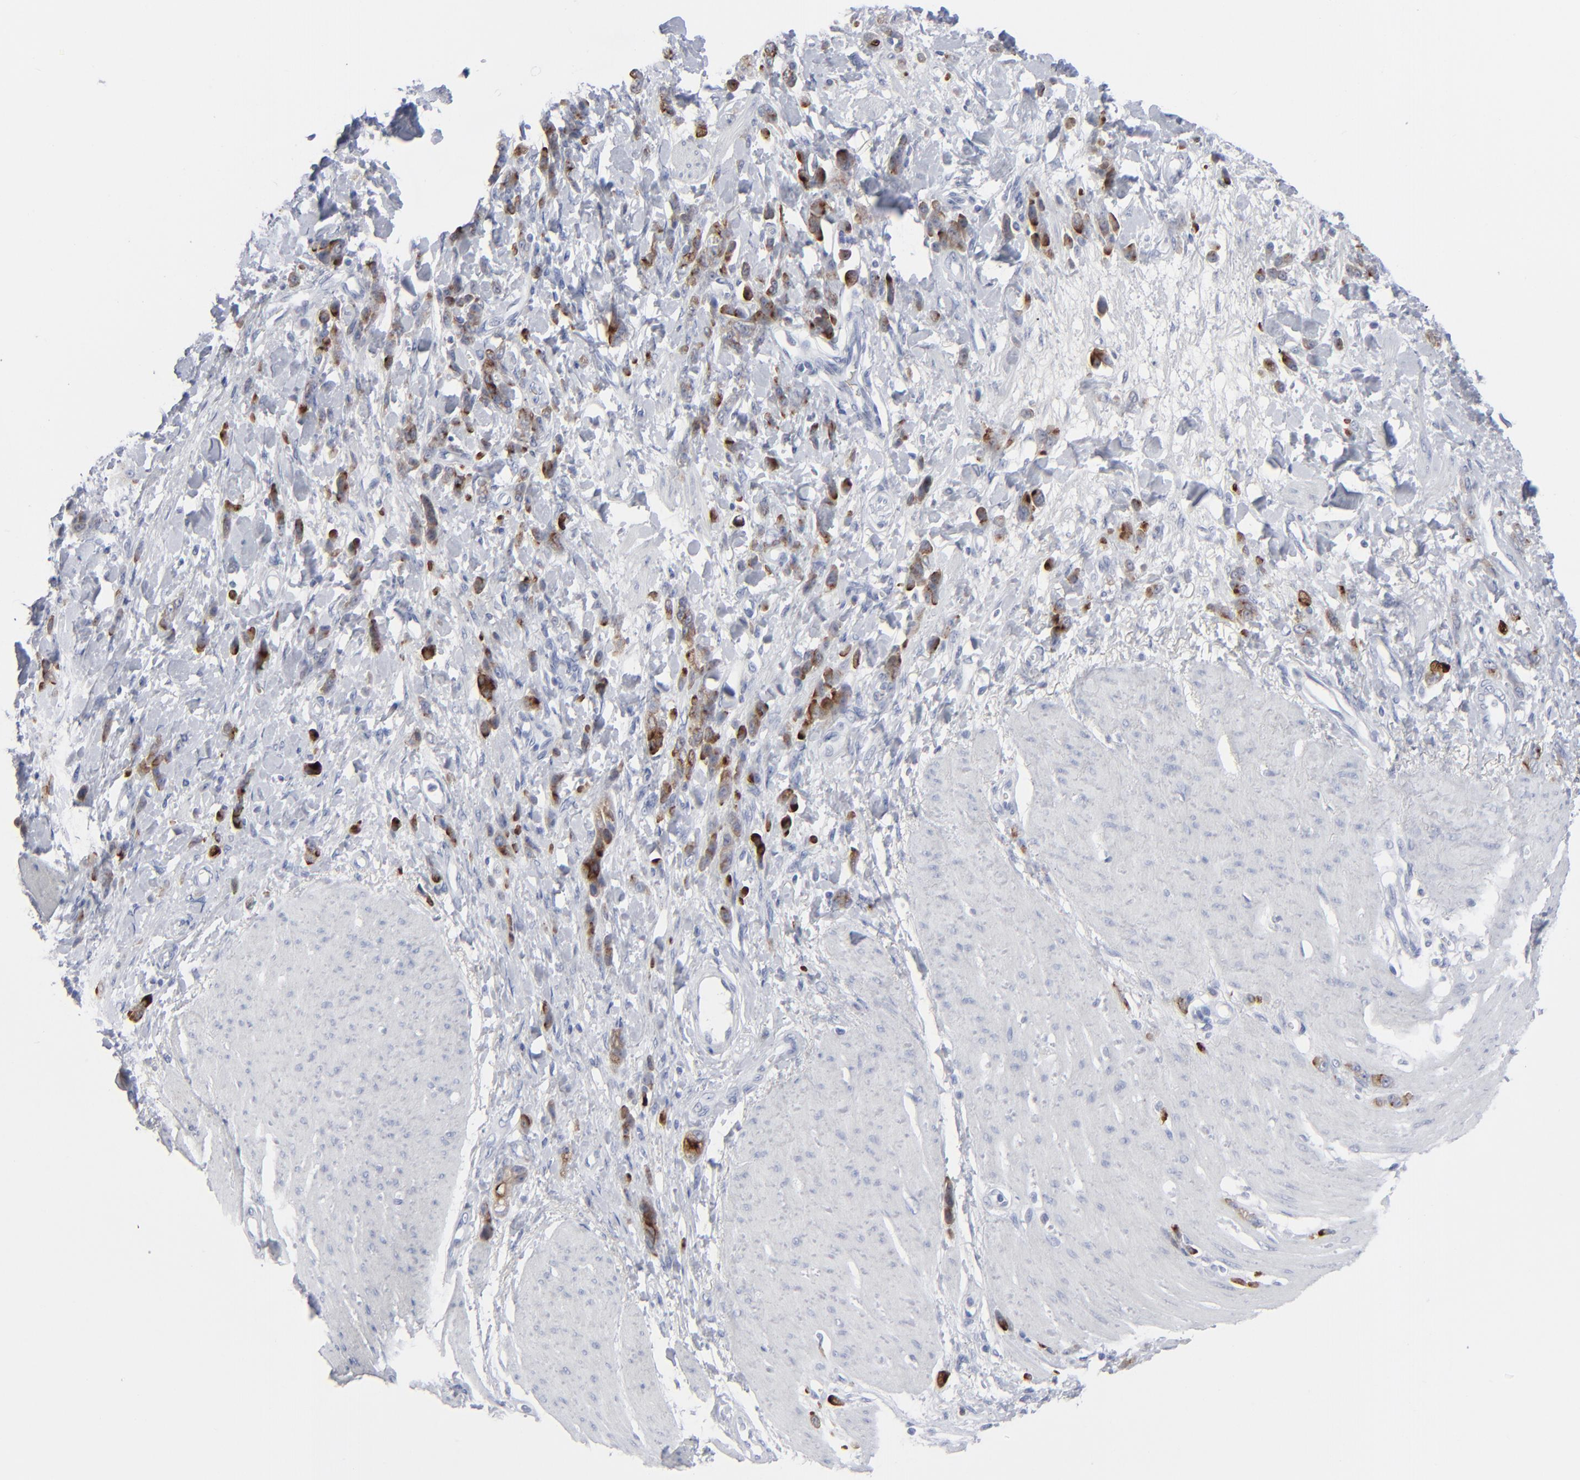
{"staining": {"intensity": "strong", "quantity": "25%-75%", "location": "cytoplasmic/membranous"}, "tissue": "stomach cancer", "cell_type": "Tumor cells", "image_type": "cancer", "snomed": [{"axis": "morphology", "description": "Normal tissue, NOS"}, {"axis": "morphology", "description": "Adenocarcinoma, NOS"}, {"axis": "topography", "description": "Stomach"}], "caption": "This is an image of immunohistochemistry (IHC) staining of stomach cancer, which shows strong staining in the cytoplasmic/membranous of tumor cells.", "gene": "MSLN", "patient": {"sex": "male", "age": 82}}